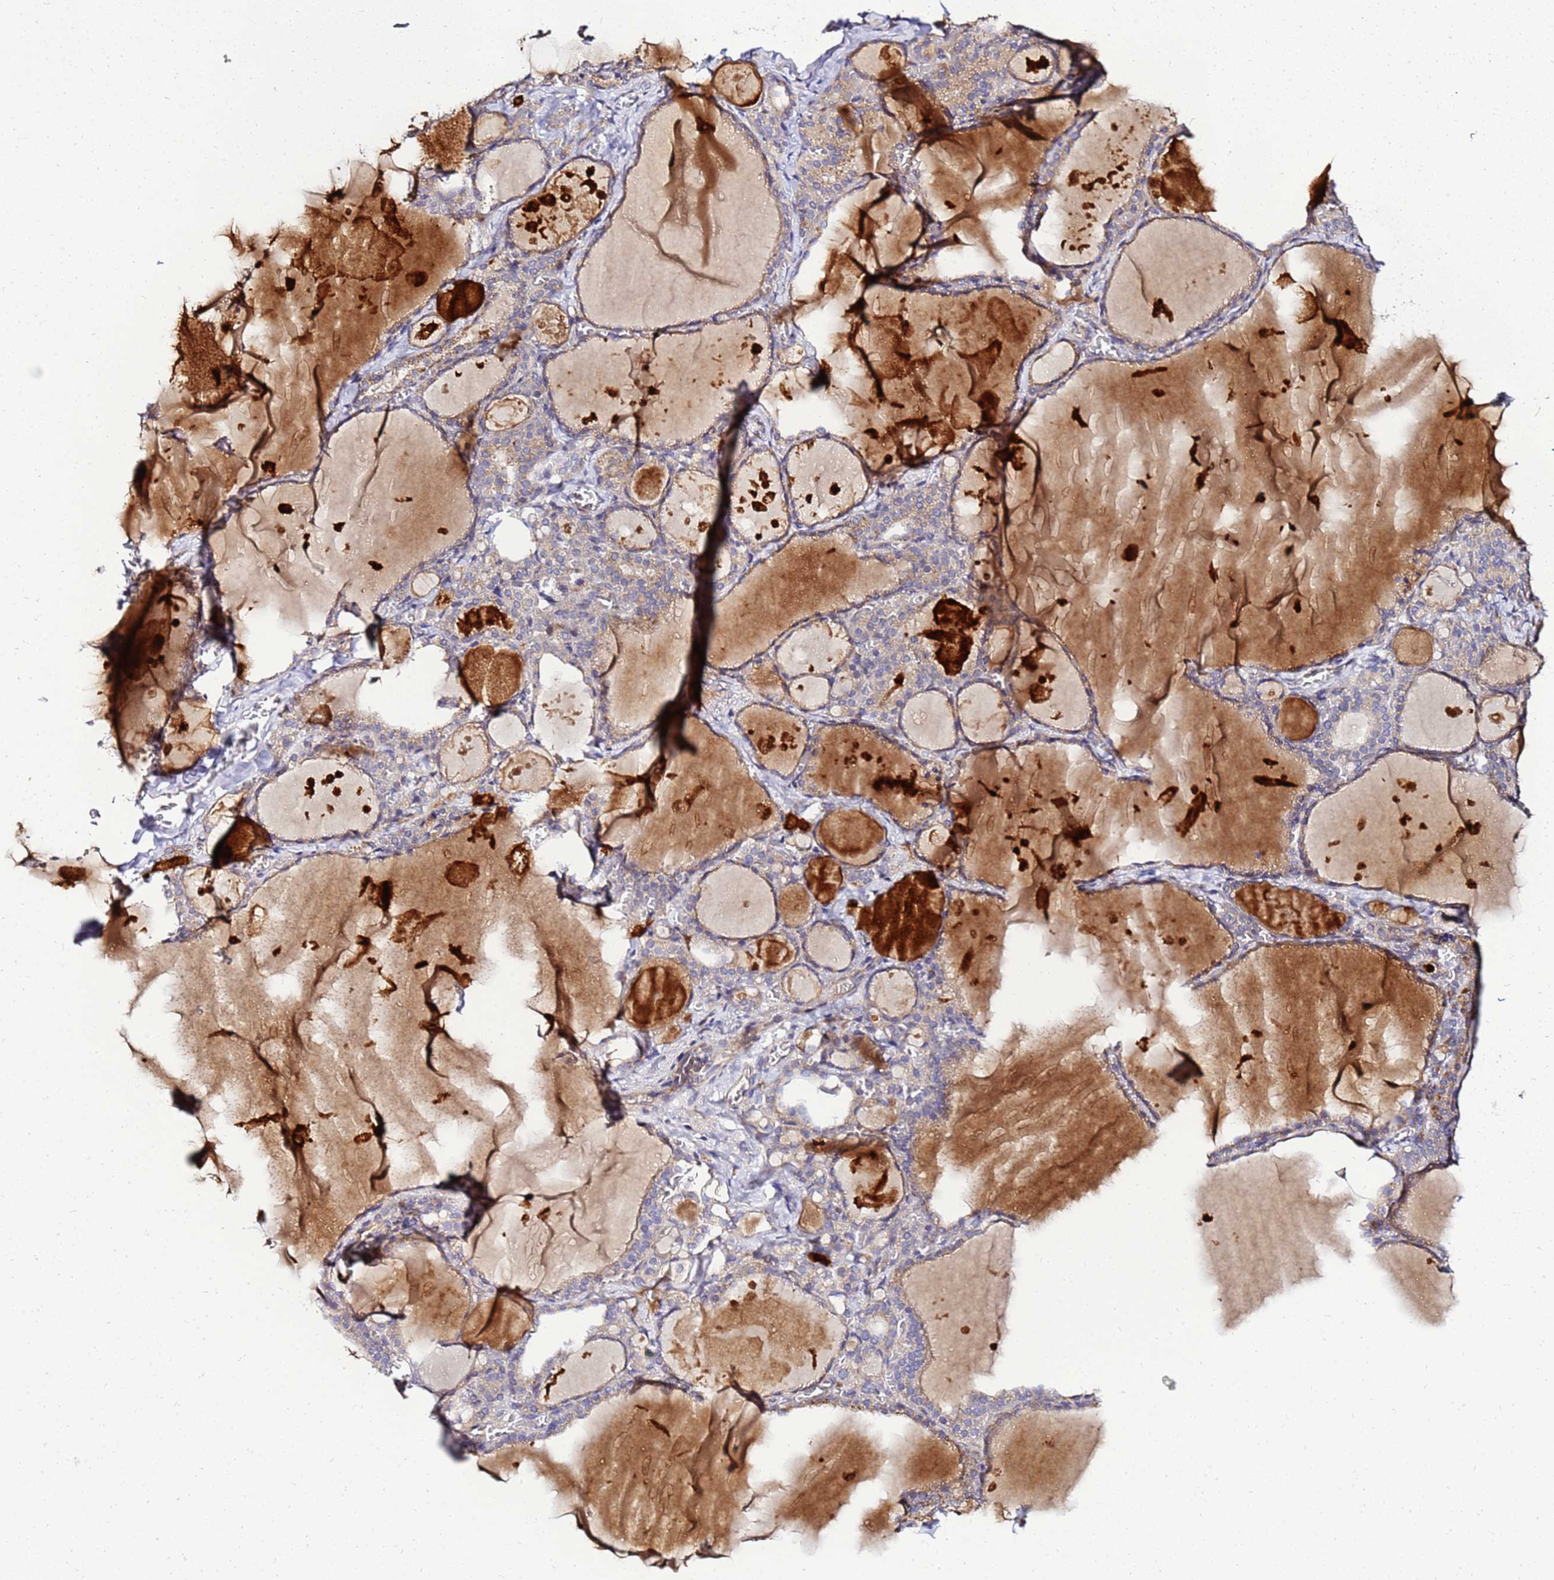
{"staining": {"intensity": "weak", "quantity": "25%-75%", "location": "cytoplasmic/membranous"}, "tissue": "thyroid gland", "cell_type": "Glandular cells", "image_type": "normal", "snomed": [{"axis": "morphology", "description": "Normal tissue, NOS"}, {"axis": "topography", "description": "Thyroid gland"}], "caption": "A brown stain highlights weak cytoplasmic/membranous staining of a protein in glandular cells of unremarkable thyroid gland.", "gene": "ADPGK", "patient": {"sex": "male", "age": 56}}